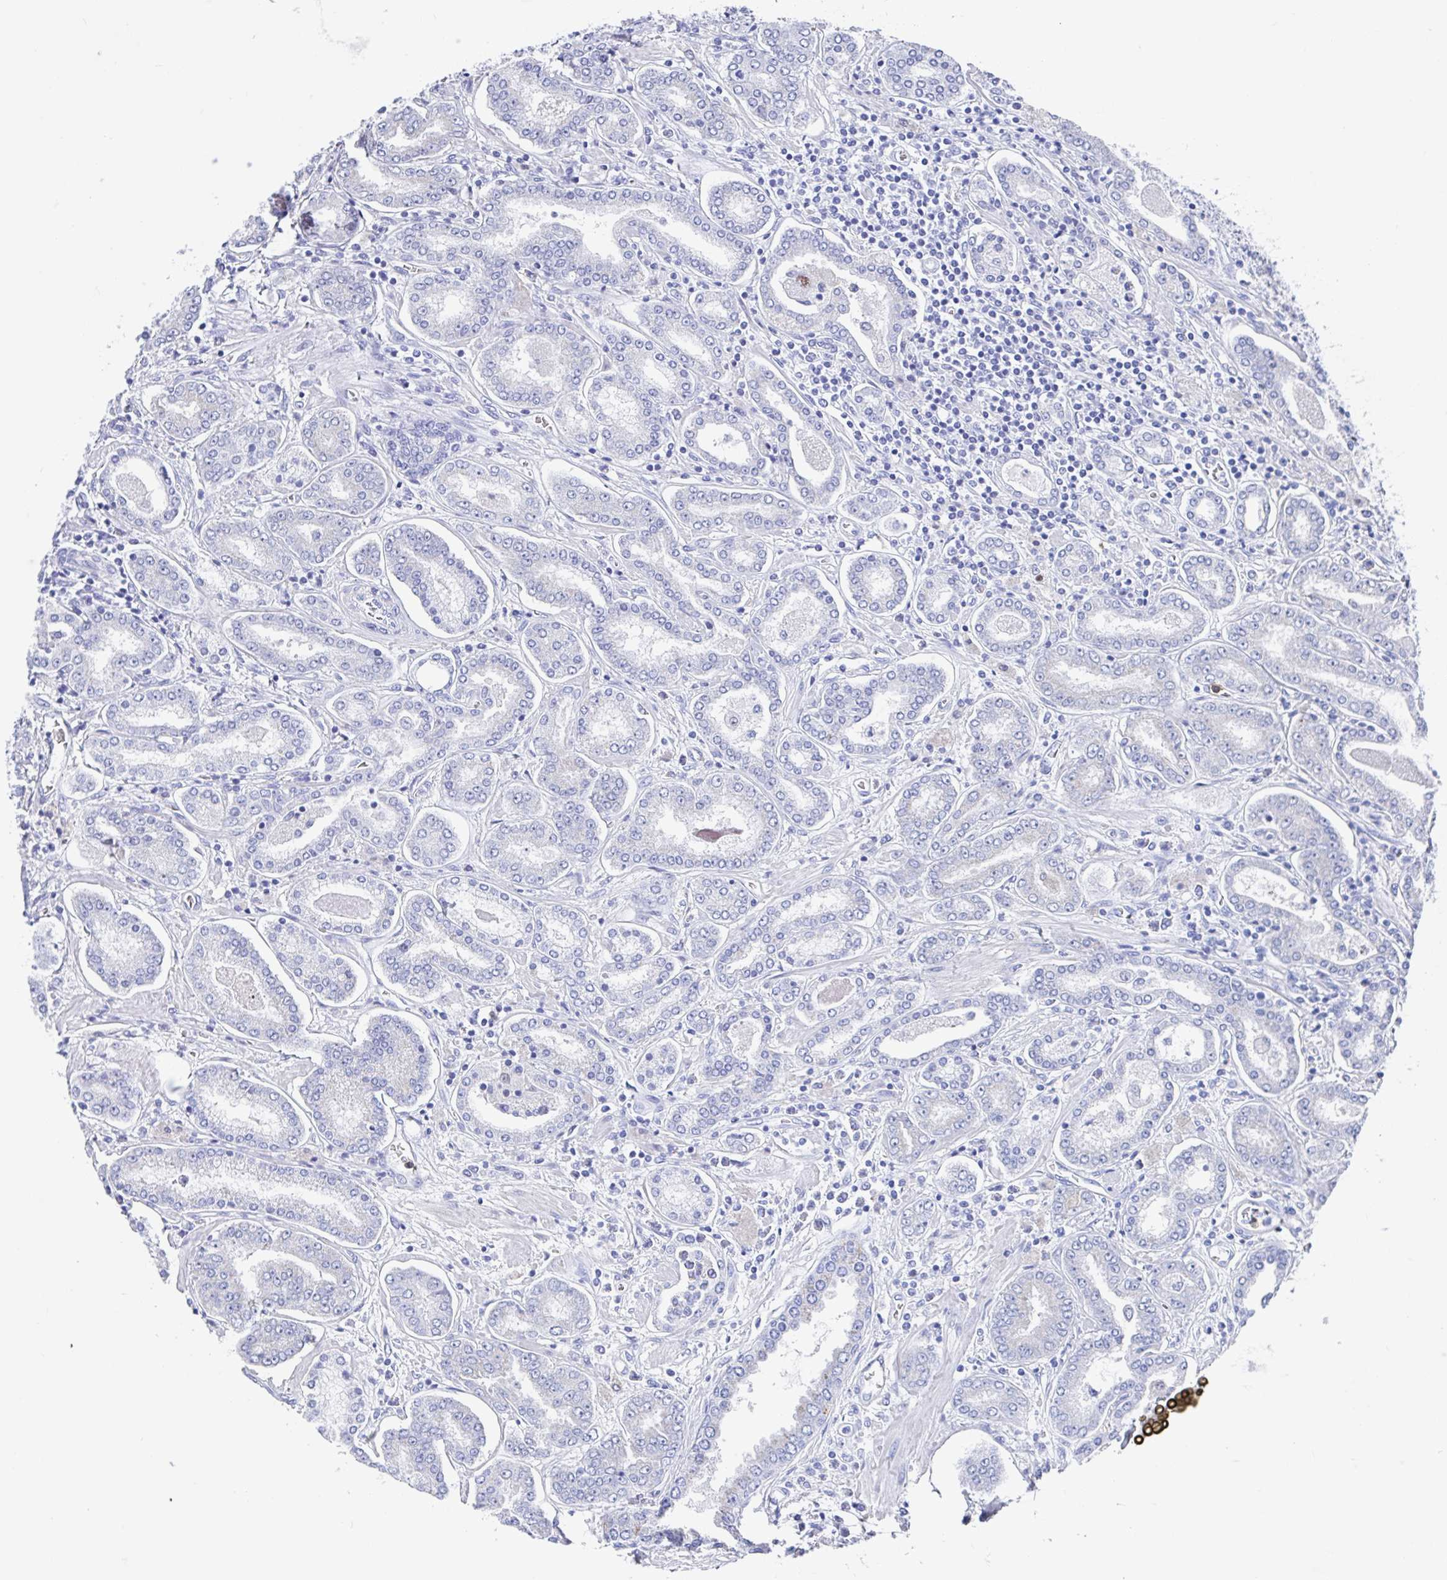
{"staining": {"intensity": "negative", "quantity": "none", "location": "none"}, "tissue": "prostate cancer", "cell_type": "Tumor cells", "image_type": "cancer", "snomed": [{"axis": "morphology", "description": "Adenocarcinoma, High grade"}, {"axis": "topography", "description": "Prostate"}], "caption": "IHC of human prostate high-grade adenocarcinoma shows no expression in tumor cells.", "gene": "FCGR3A", "patient": {"sex": "male", "age": 72}}